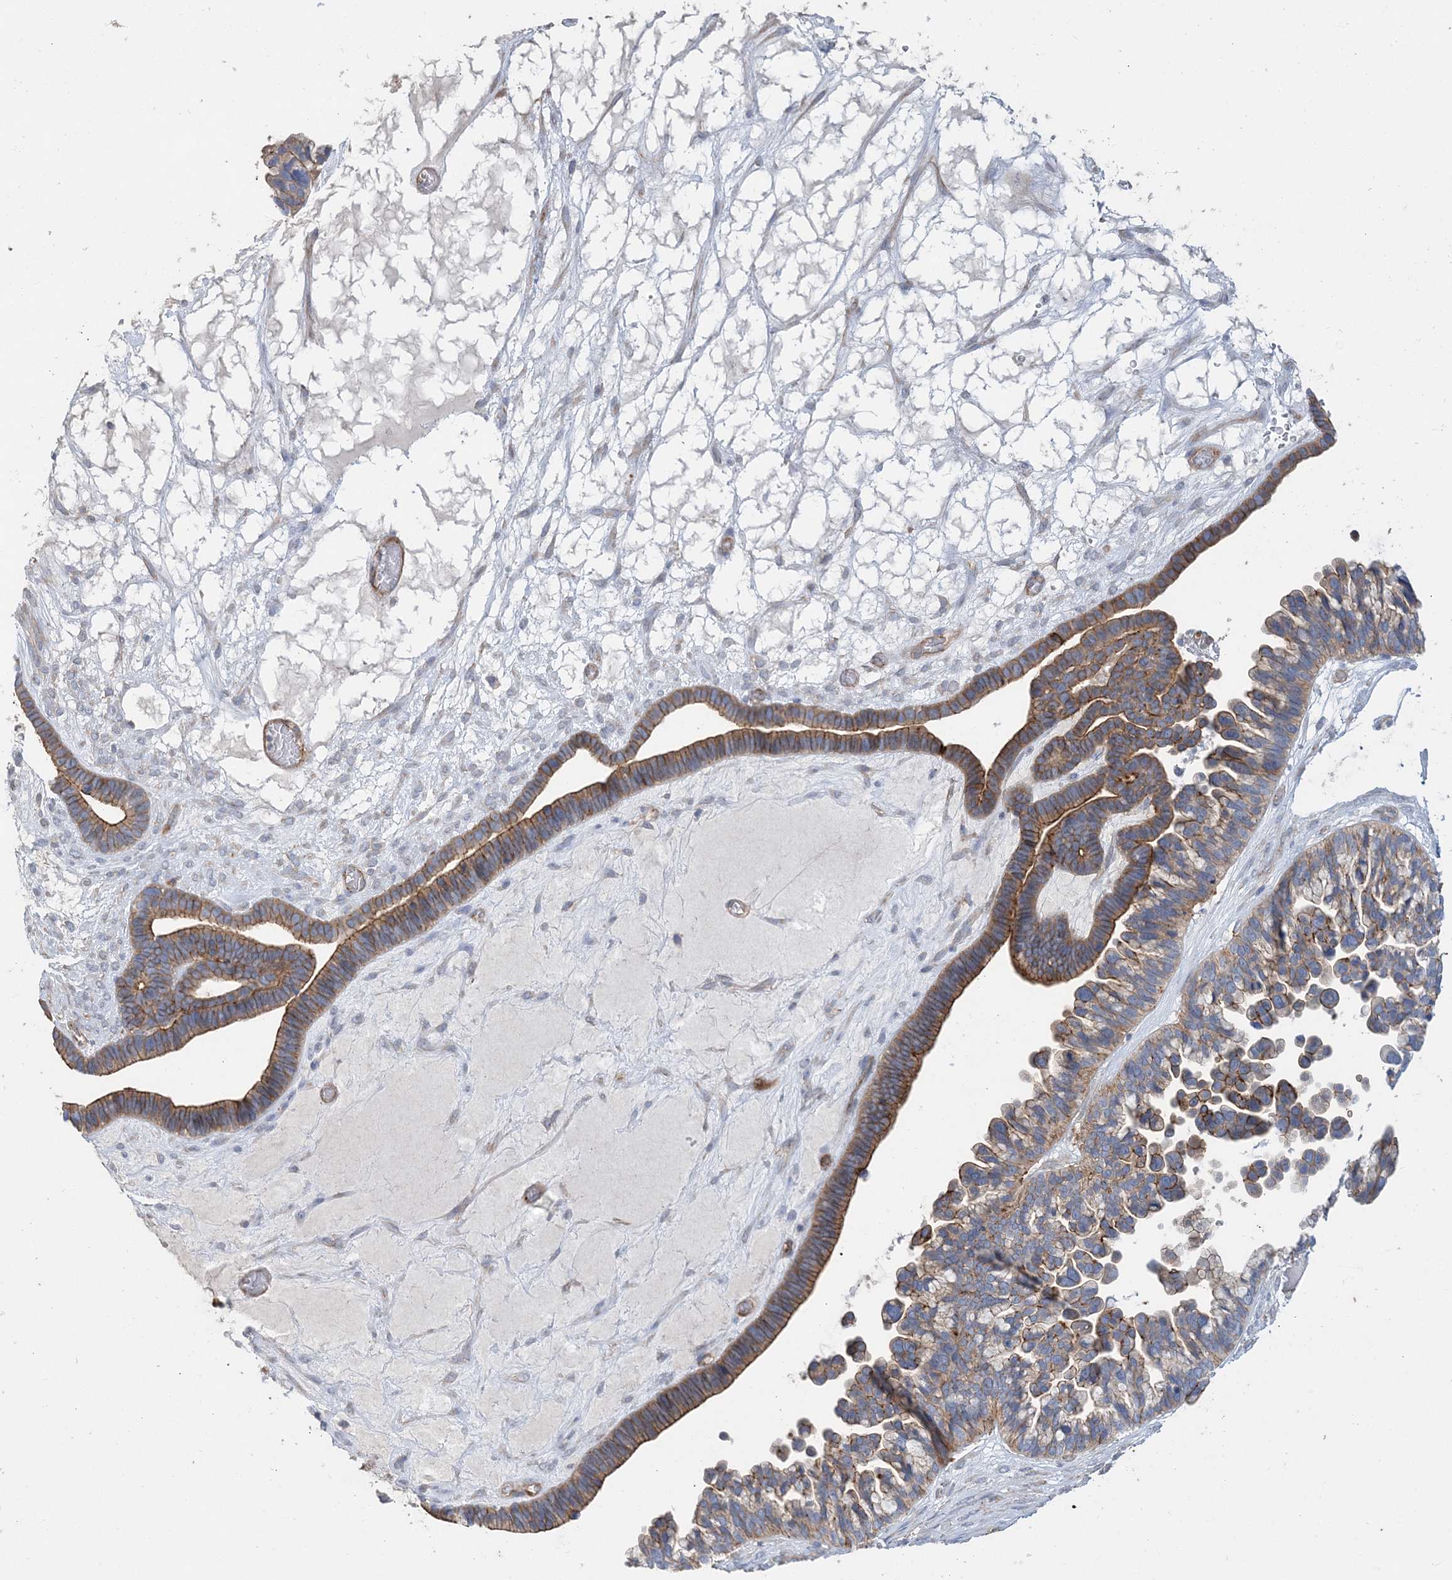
{"staining": {"intensity": "moderate", "quantity": ">75%", "location": "cytoplasmic/membranous"}, "tissue": "ovarian cancer", "cell_type": "Tumor cells", "image_type": "cancer", "snomed": [{"axis": "morphology", "description": "Cystadenocarcinoma, serous, NOS"}, {"axis": "topography", "description": "Ovary"}], "caption": "Immunohistochemical staining of ovarian cancer (serous cystadenocarcinoma) demonstrates medium levels of moderate cytoplasmic/membranous protein expression in approximately >75% of tumor cells.", "gene": "PIGC", "patient": {"sex": "female", "age": 56}}